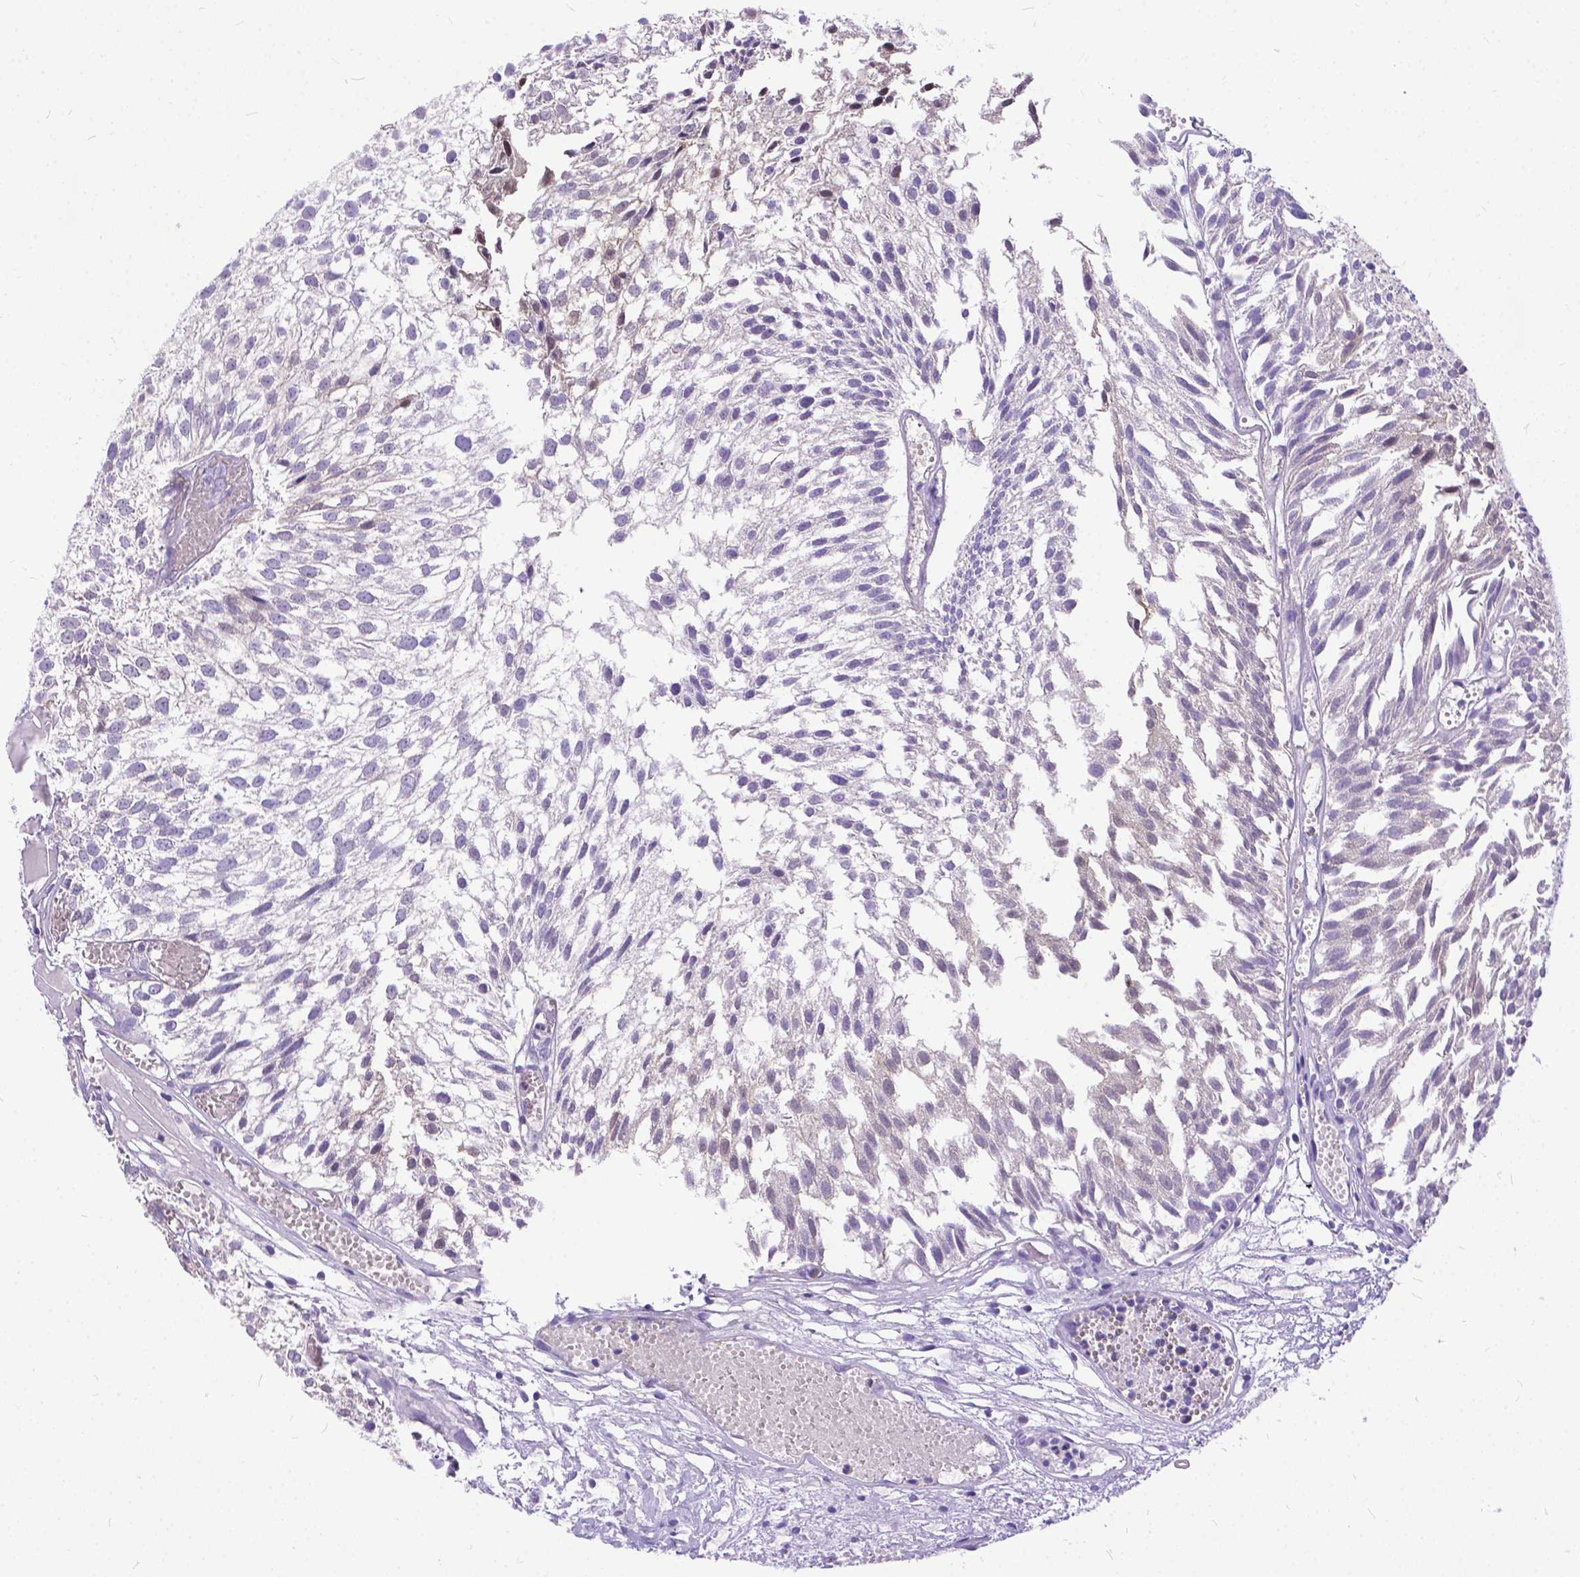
{"staining": {"intensity": "weak", "quantity": "<25%", "location": "cytoplasmic/membranous"}, "tissue": "urothelial cancer", "cell_type": "Tumor cells", "image_type": "cancer", "snomed": [{"axis": "morphology", "description": "Urothelial carcinoma, Low grade"}, {"axis": "topography", "description": "Urinary bladder"}], "caption": "Immunohistochemical staining of urothelial carcinoma (low-grade) displays no significant expression in tumor cells.", "gene": "TMEM169", "patient": {"sex": "male", "age": 79}}